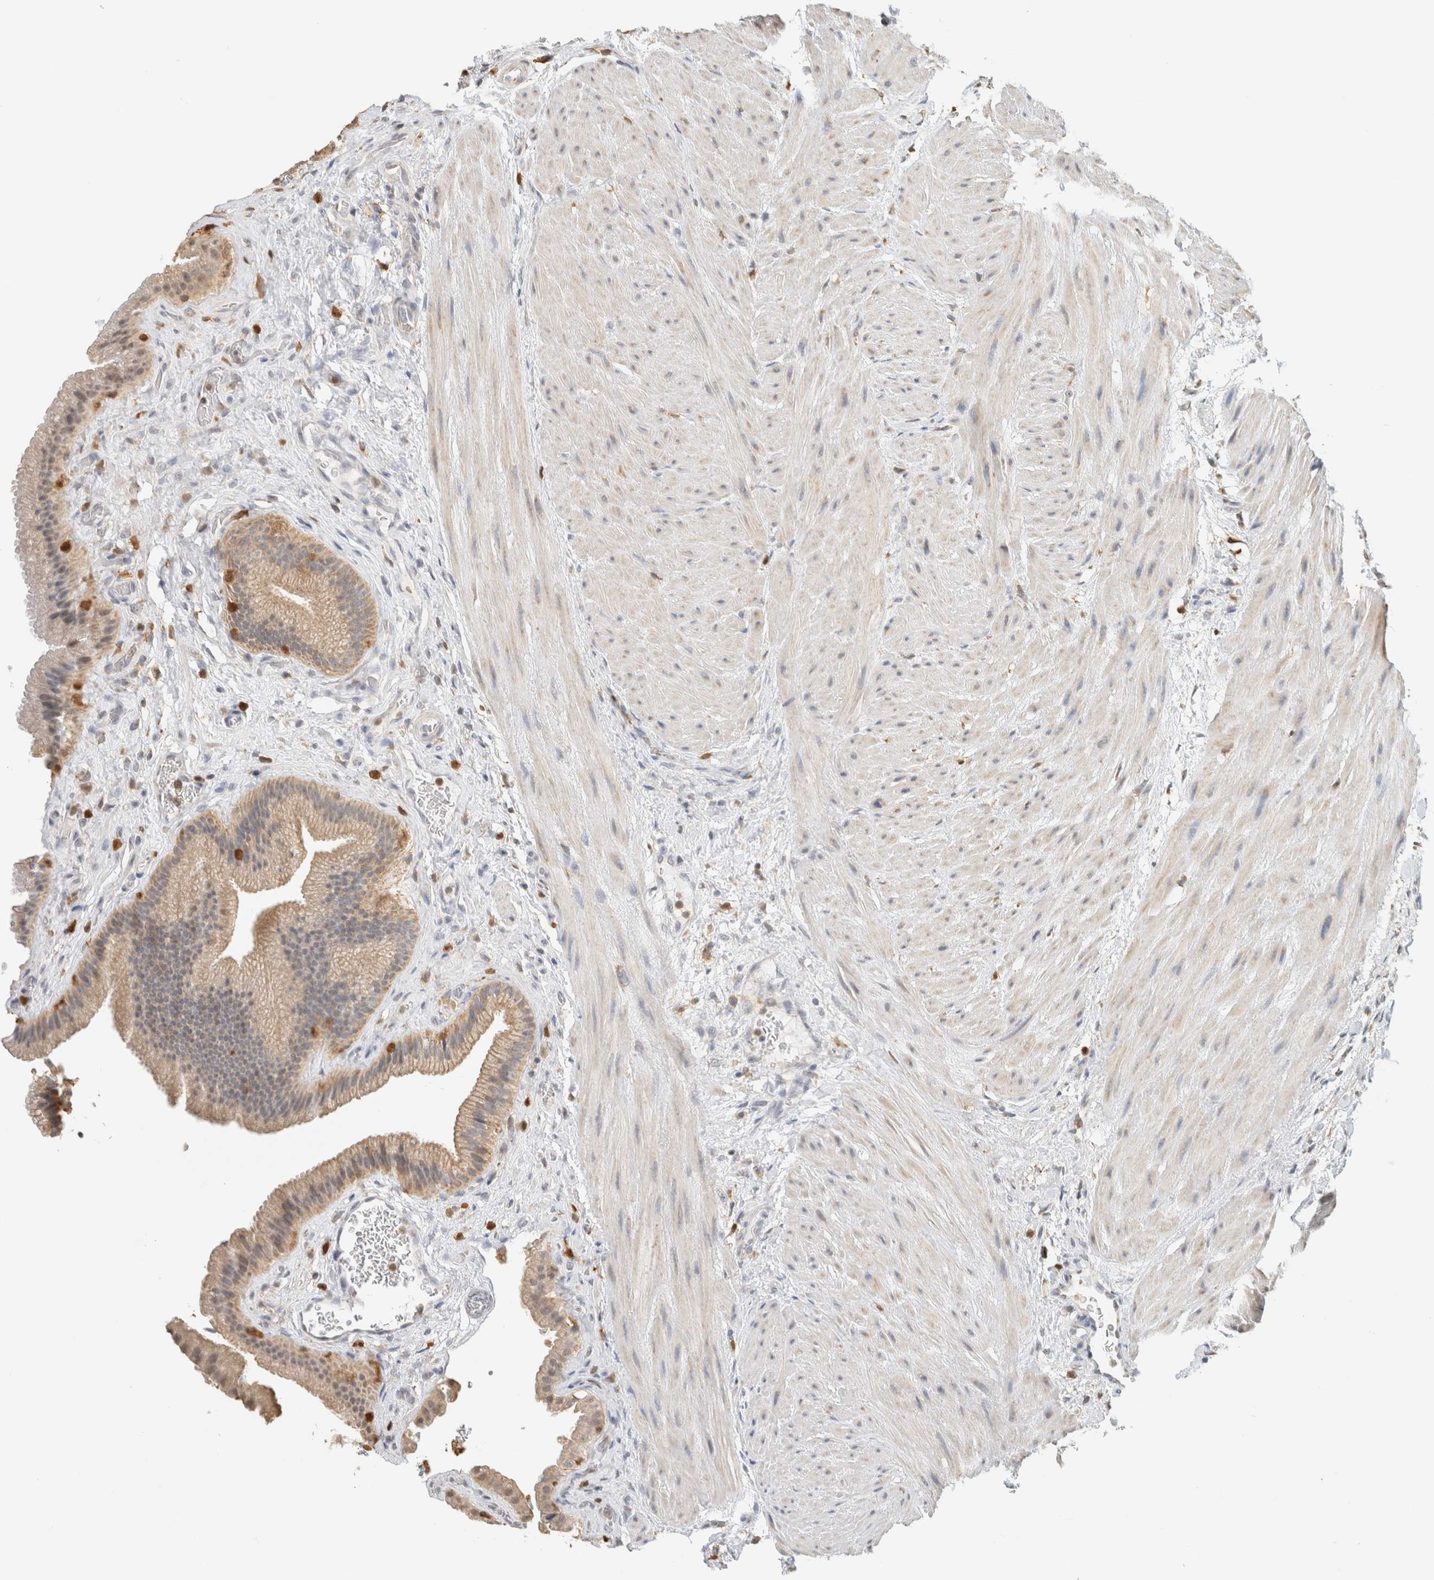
{"staining": {"intensity": "weak", "quantity": ">75%", "location": "cytoplasmic/membranous"}, "tissue": "gallbladder", "cell_type": "Glandular cells", "image_type": "normal", "snomed": [{"axis": "morphology", "description": "Normal tissue, NOS"}, {"axis": "topography", "description": "Gallbladder"}], "caption": "IHC of benign human gallbladder displays low levels of weak cytoplasmic/membranous expression in approximately >75% of glandular cells. The protein is shown in brown color, while the nuclei are stained blue.", "gene": "CAPG", "patient": {"sex": "male", "age": 49}}